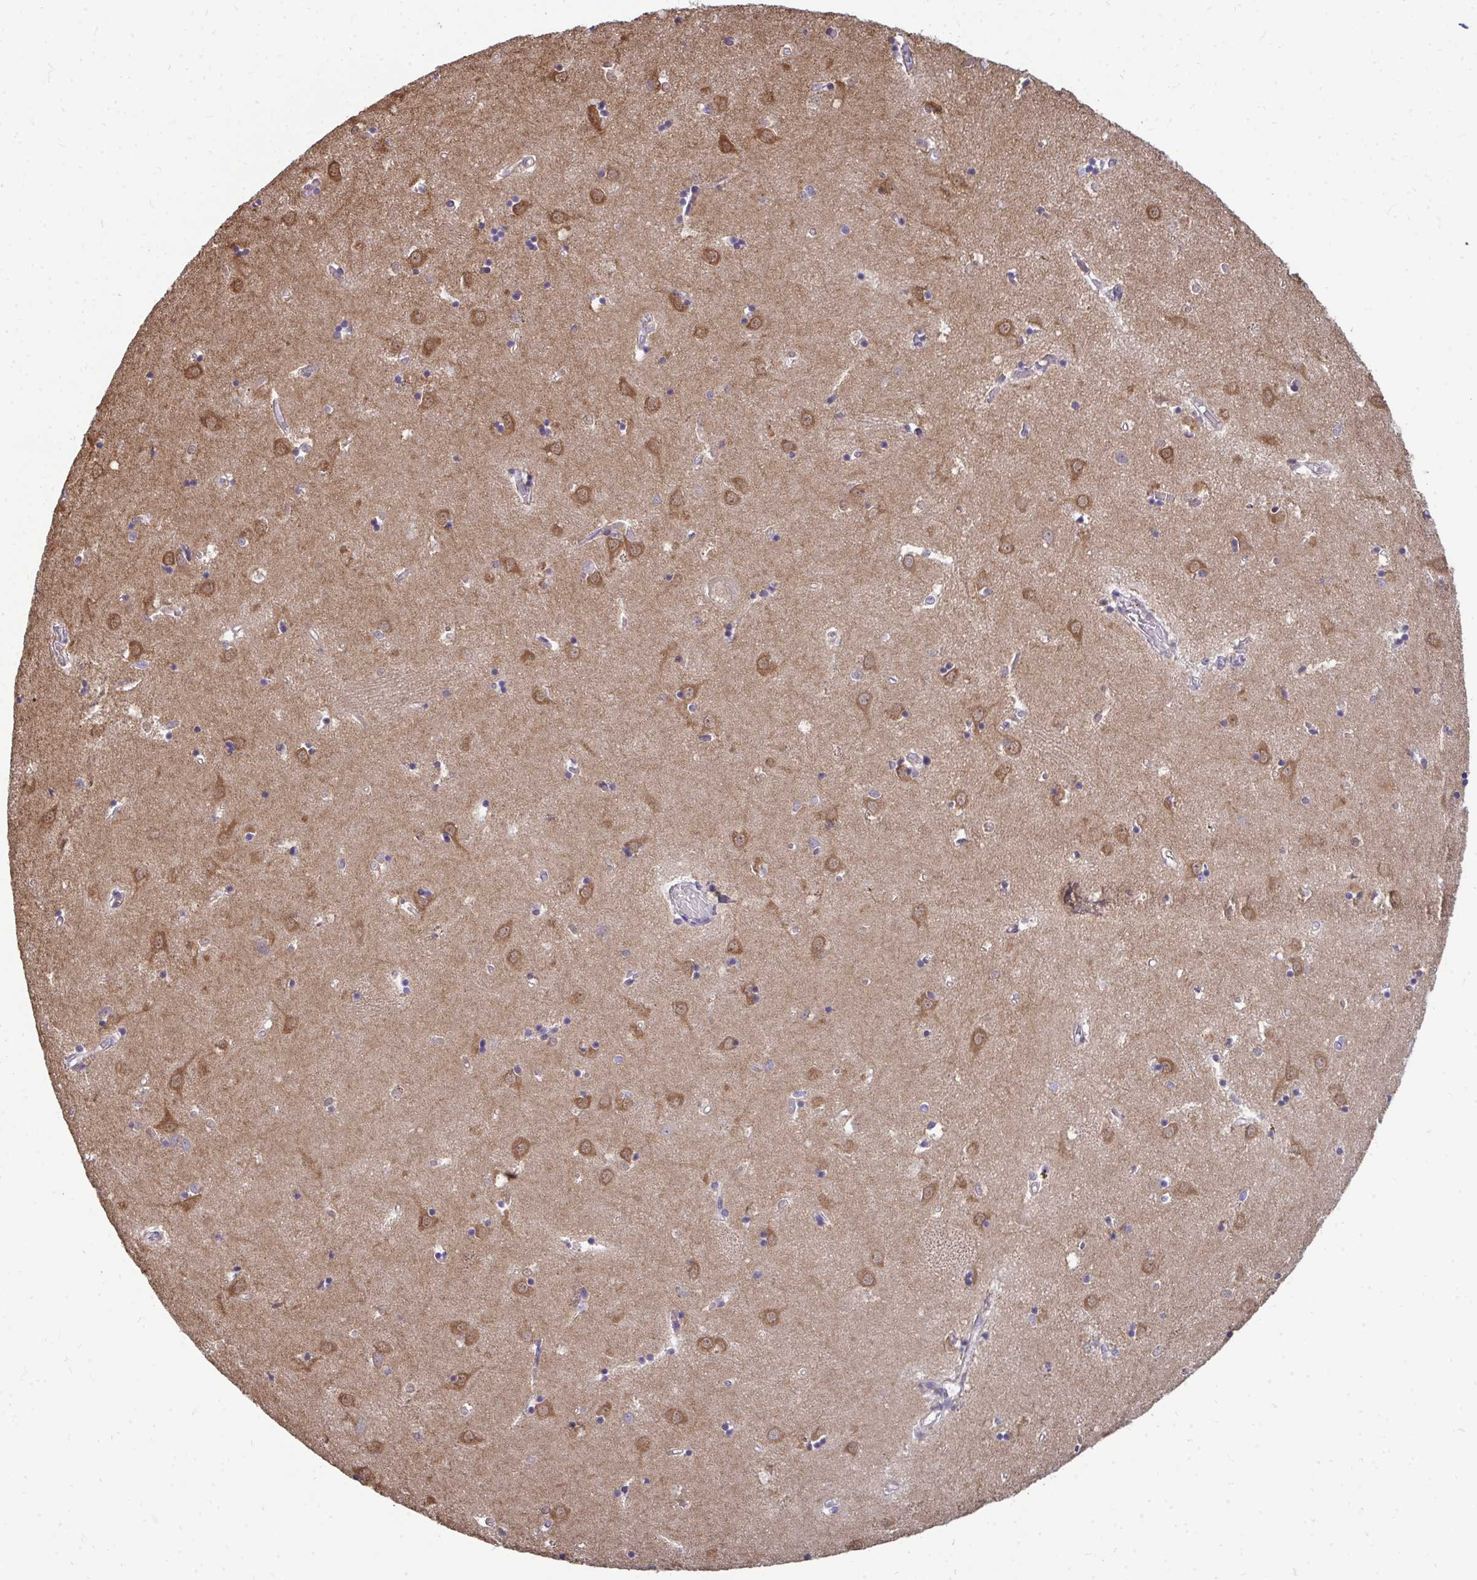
{"staining": {"intensity": "moderate", "quantity": "<25%", "location": "cytoplasmic/membranous"}, "tissue": "caudate", "cell_type": "Glial cells", "image_type": "normal", "snomed": [{"axis": "morphology", "description": "Normal tissue, NOS"}, {"axis": "topography", "description": "Lateral ventricle wall"}], "caption": "Immunohistochemistry (DAB) staining of benign caudate demonstrates moderate cytoplasmic/membranous protein staining in approximately <25% of glial cells. (DAB IHC, brown staining for protein, blue staining for nuclei).", "gene": "DNAJA2", "patient": {"sex": "male", "age": 54}}